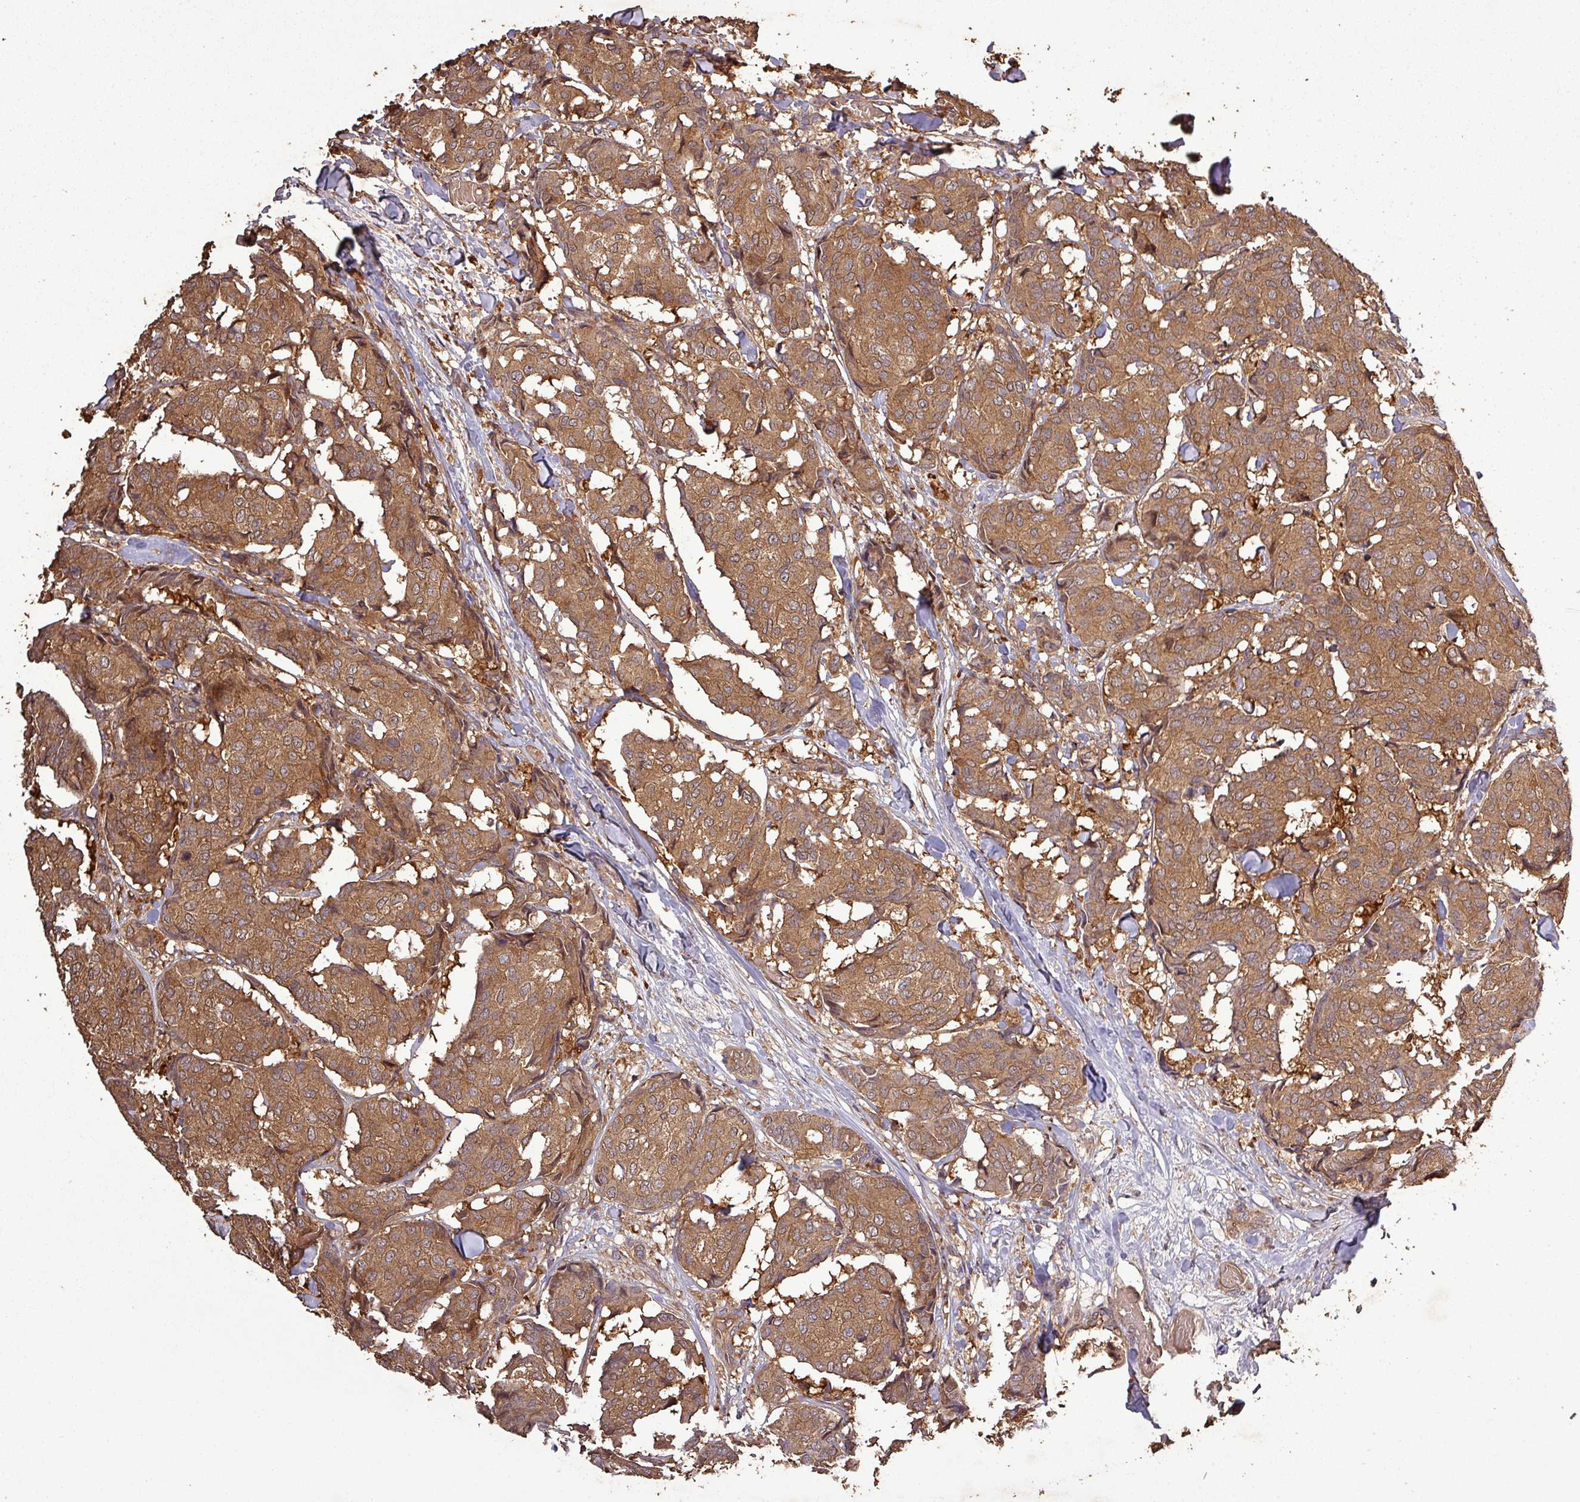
{"staining": {"intensity": "moderate", "quantity": ">75%", "location": "cytoplasmic/membranous"}, "tissue": "breast cancer", "cell_type": "Tumor cells", "image_type": "cancer", "snomed": [{"axis": "morphology", "description": "Duct carcinoma"}, {"axis": "topography", "description": "Breast"}], "caption": "Immunohistochemistry (IHC) micrograph of neoplastic tissue: human invasive ductal carcinoma (breast) stained using immunohistochemistry (IHC) shows medium levels of moderate protein expression localized specifically in the cytoplasmic/membranous of tumor cells, appearing as a cytoplasmic/membranous brown color.", "gene": "SIRPB2", "patient": {"sex": "female", "age": 75}}